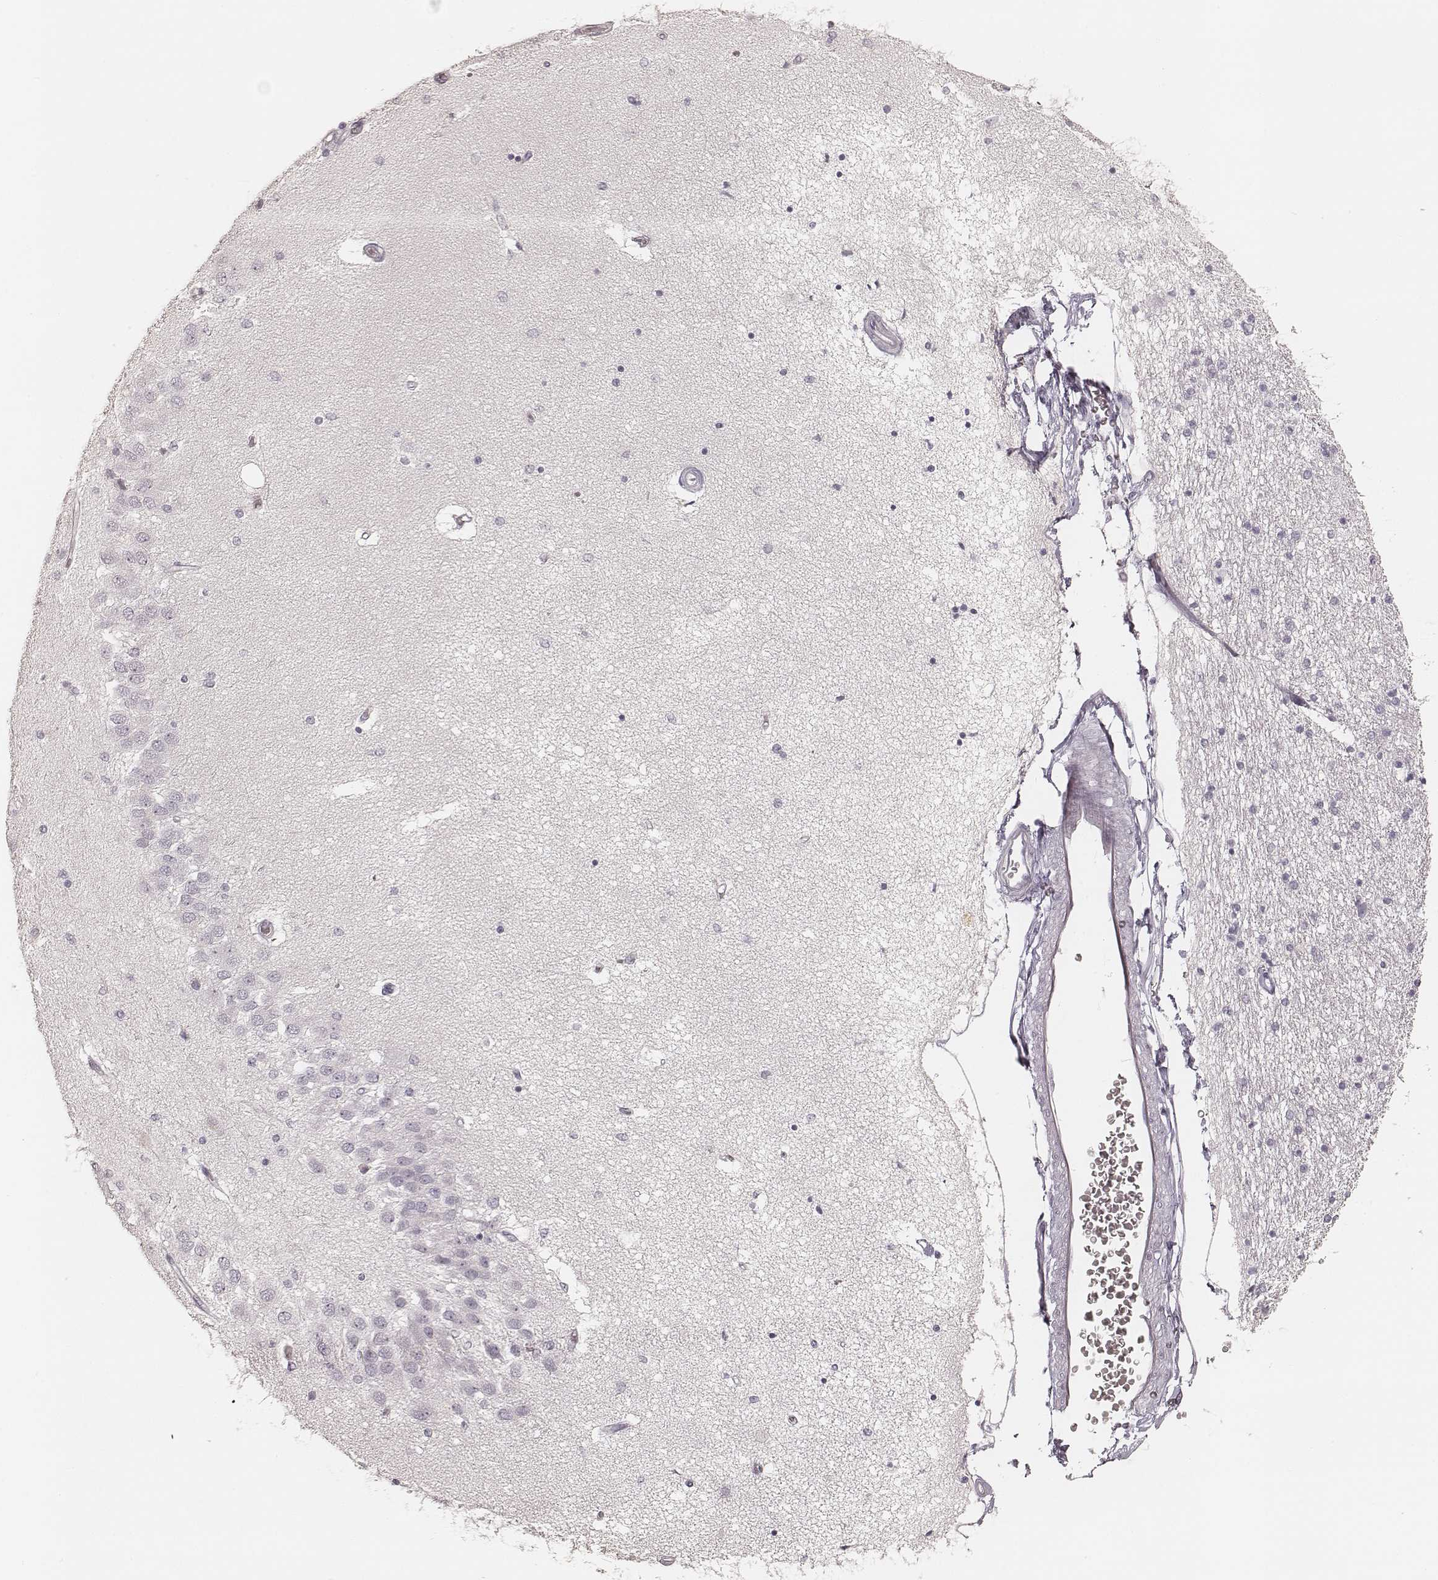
{"staining": {"intensity": "negative", "quantity": "none", "location": "none"}, "tissue": "hippocampus", "cell_type": "Glial cells", "image_type": "normal", "snomed": [{"axis": "morphology", "description": "Normal tissue, NOS"}, {"axis": "topography", "description": "Hippocampus"}], "caption": "The micrograph demonstrates no staining of glial cells in unremarkable hippocampus. (DAB (3,3'-diaminobenzidine) immunohistochemistry, high magnification).", "gene": "TEX37", "patient": {"sex": "female", "age": 54}}